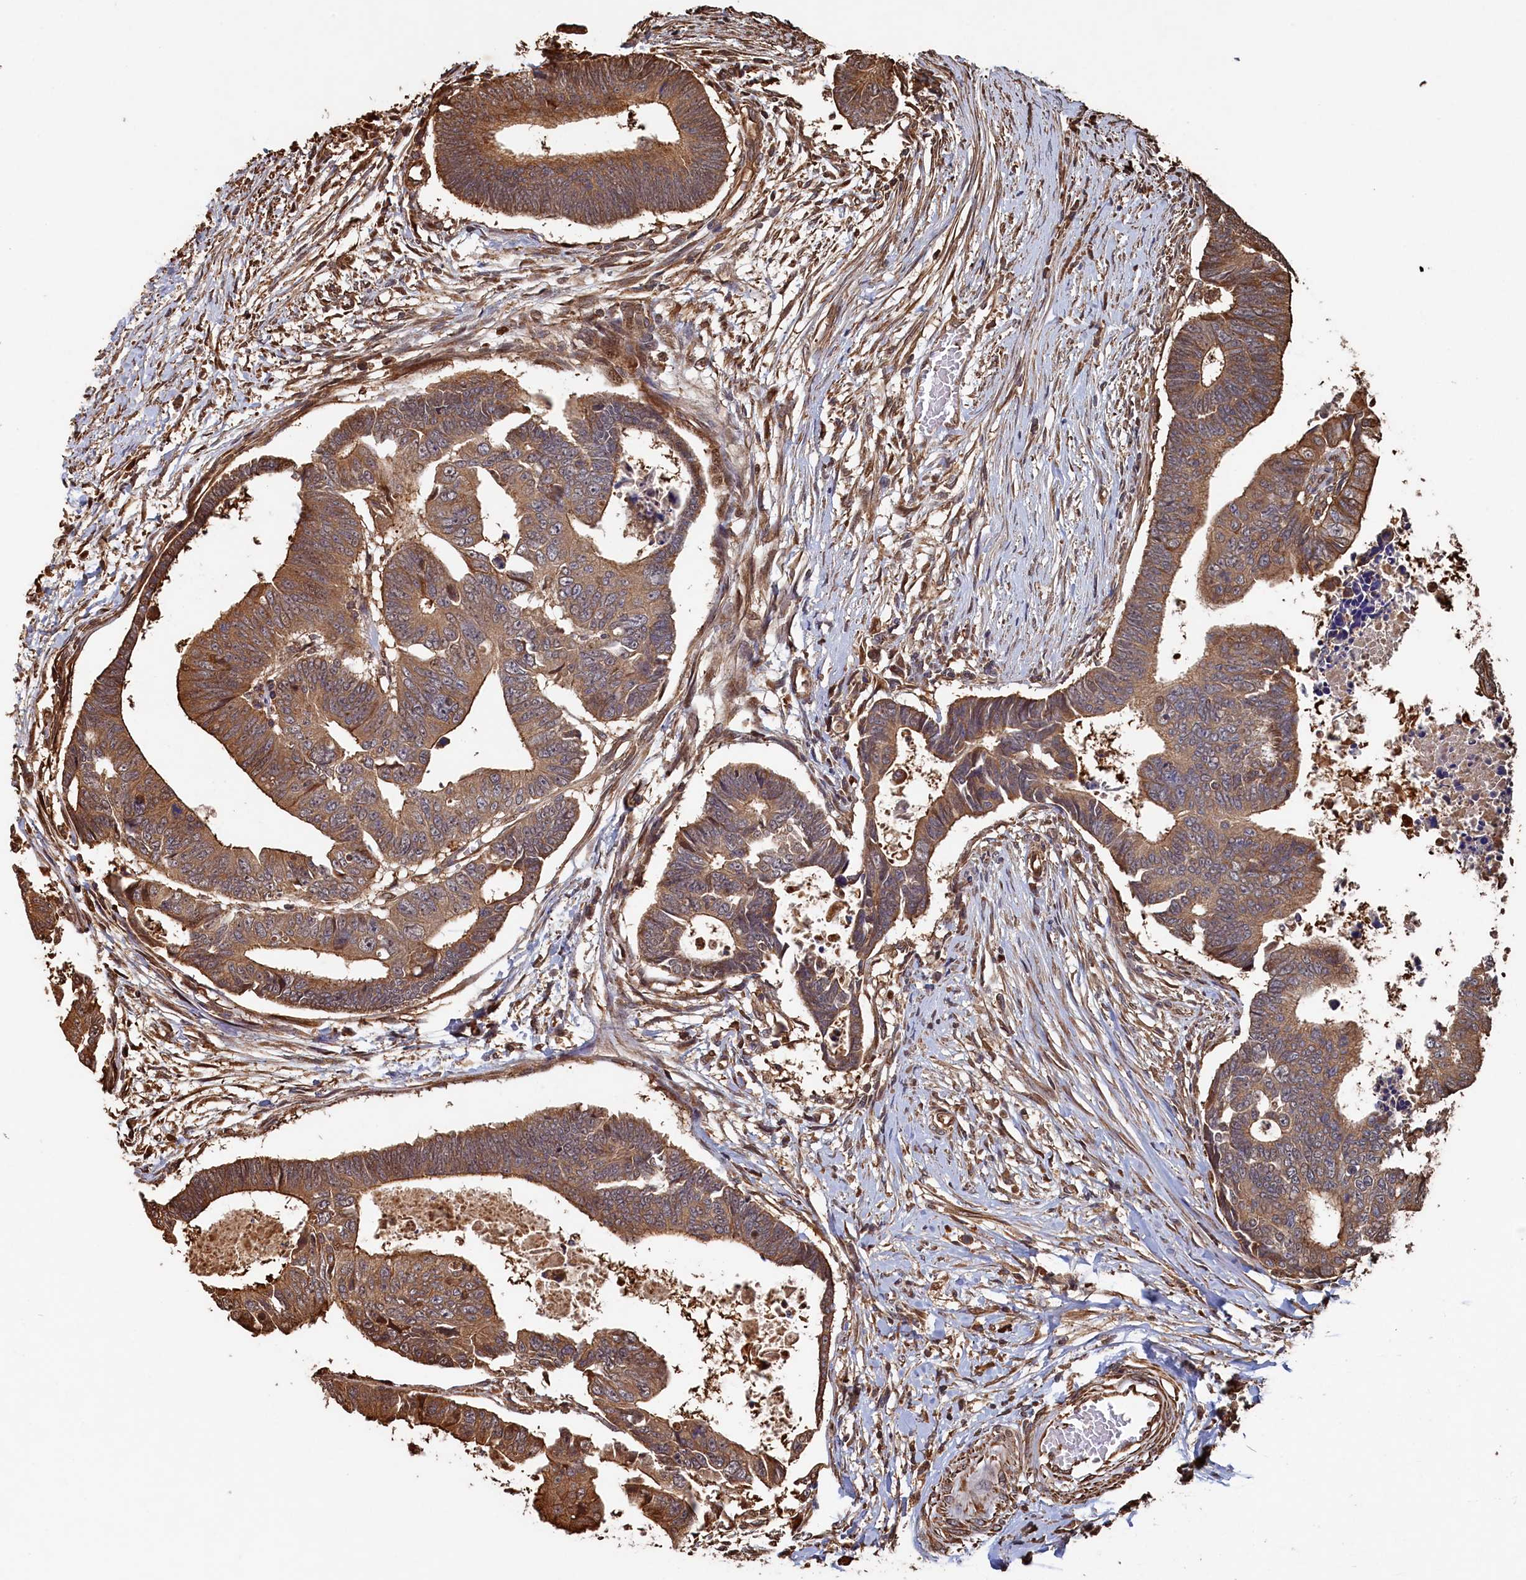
{"staining": {"intensity": "moderate", "quantity": ">75%", "location": "cytoplasmic/membranous"}, "tissue": "colorectal cancer", "cell_type": "Tumor cells", "image_type": "cancer", "snomed": [{"axis": "morphology", "description": "Adenocarcinoma, NOS"}, {"axis": "topography", "description": "Rectum"}], "caption": "Protein staining demonstrates moderate cytoplasmic/membranous staining in approximately >75% of tumor cells in colorectal adenocarcinoma.", "gene": "PIGN", "patient": {"sex": "female", "age": 65}}